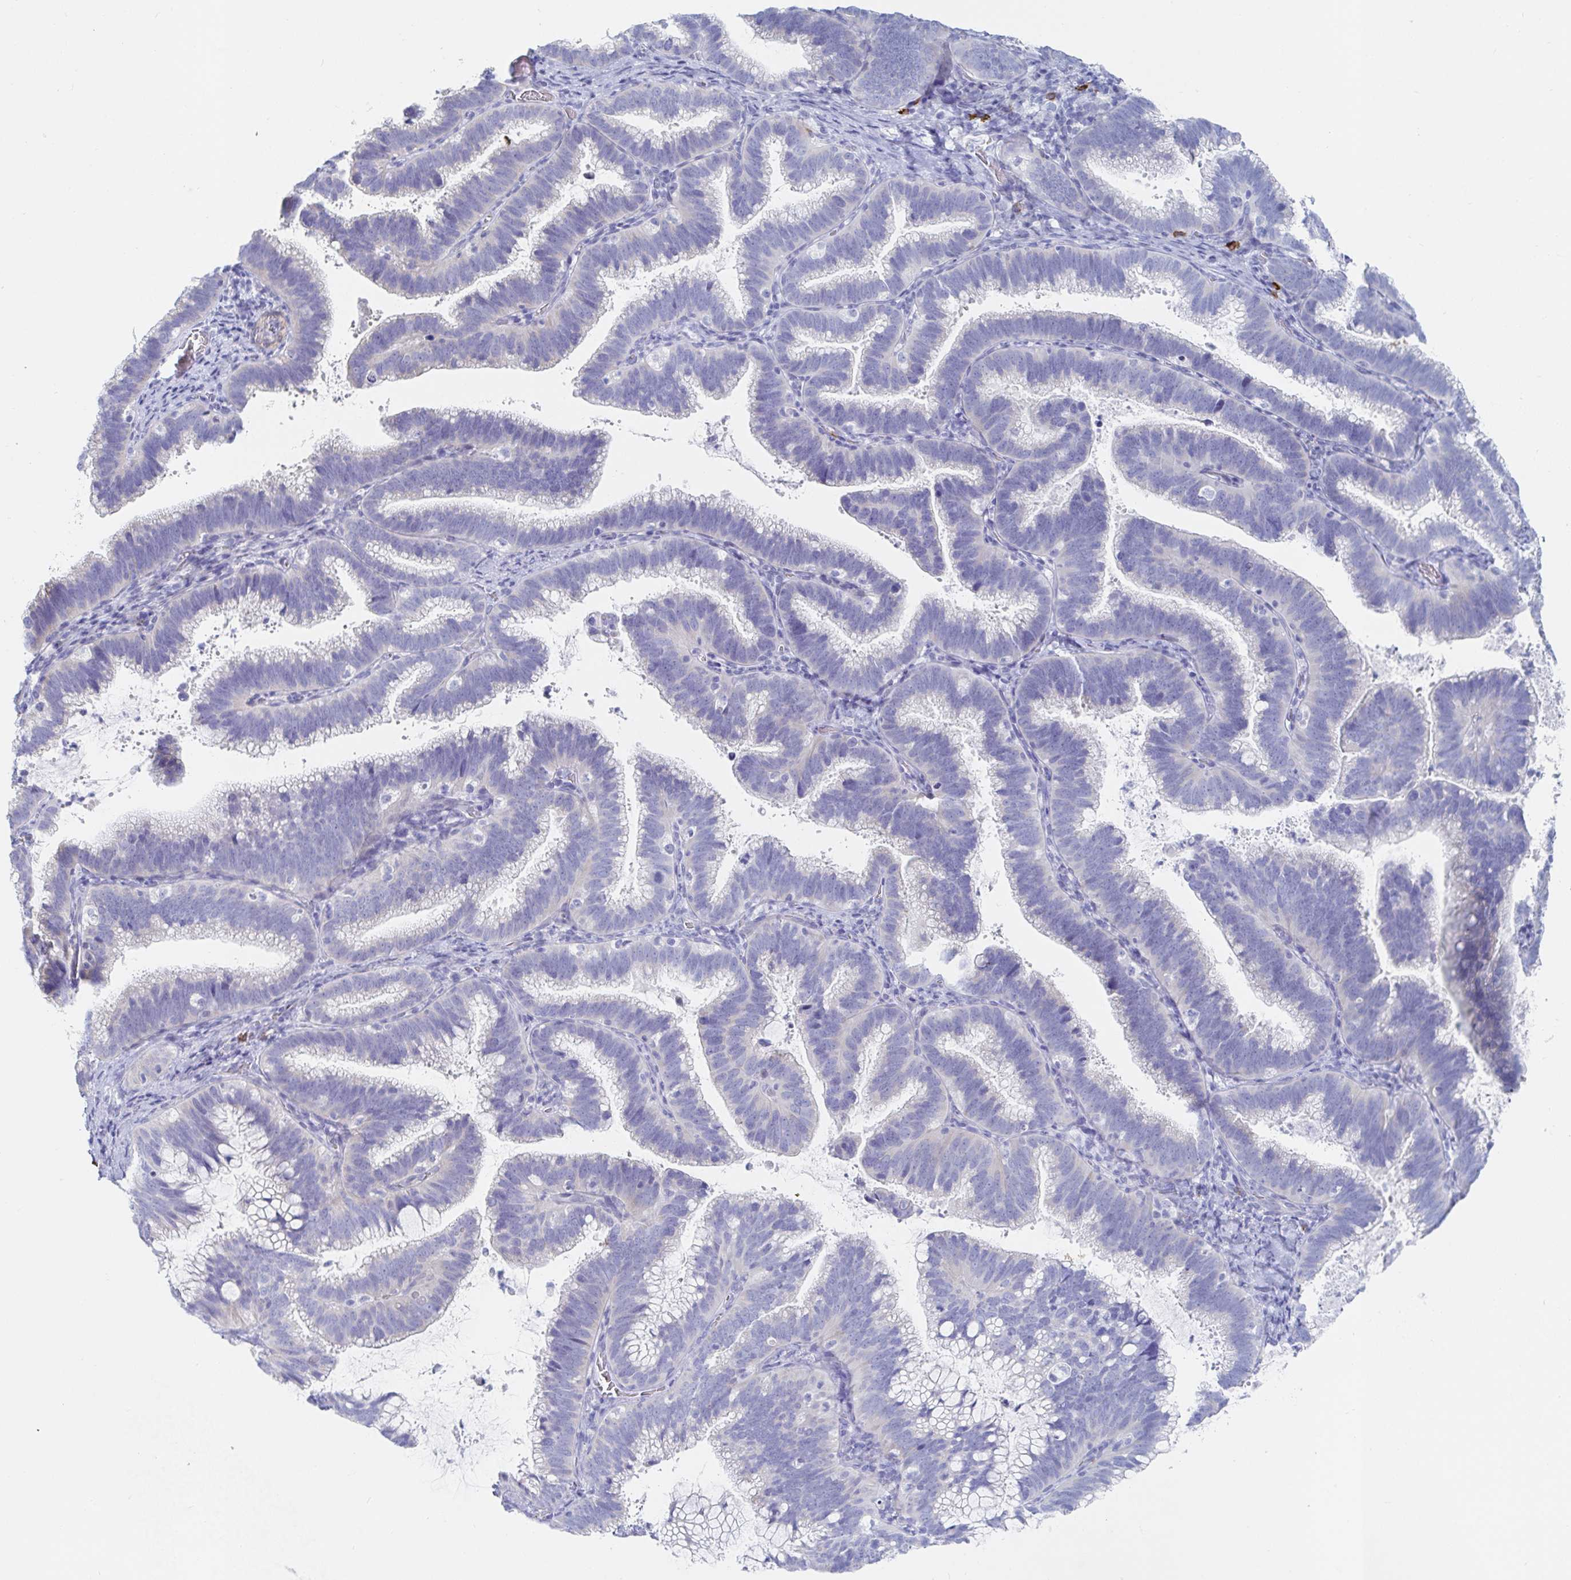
{"staining": {"intensity": "negative", "quantity": "none", "location": "none"}, "tissue": "cervical cancer", "cell_type": "Tumor cells", "image_type": "cancer", "snomed": [{"axis": "morphology", "description": "Adenocarcinoma, NOS"}, {"axis": "topography", "description": "Cervix"}], "caption": "Micrograph shows no significant protein staining in tumor cells of cervical cancer.", "gene": "PACSIN1", "patient": {"sex": "female", "age": 61}}